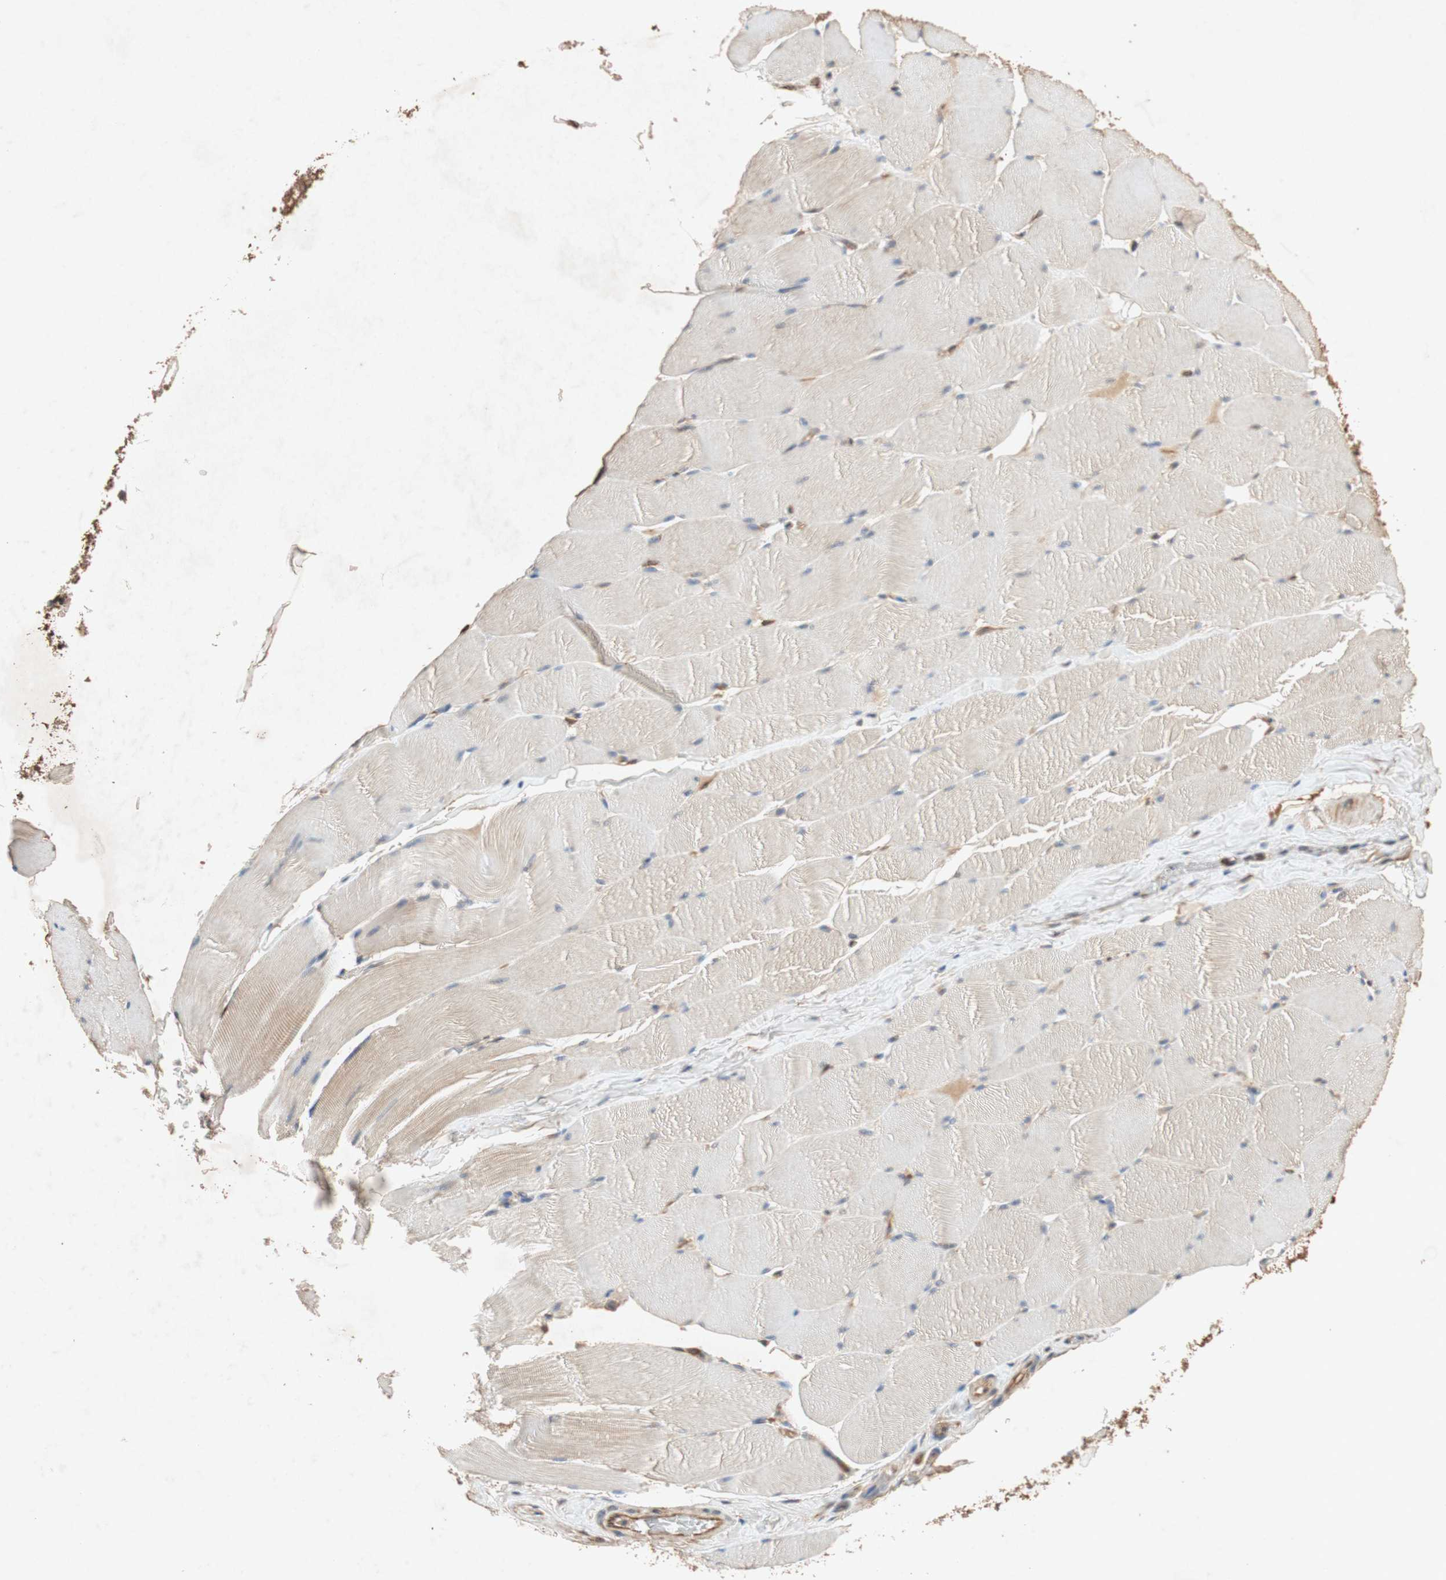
{"staining": {"intensity": "moderate", "quantity": ">75%", "location": "cytoplasmic/membranous"}, "tissue": "skeletal muscle", "cell_type": "Myocytes", "image_type": "normal", "snomed": [{"axis": "morphology", "description": "Normal tissue, NOS"}, {"axis": "topography", "description": "Skeletal muscle"}], "caption": "Human skeletal muscle stained with a brown dye displays moderate cytoplasmic/membranous positive expression in about >75% of myocytes.", "gene": "TUBB", "patient": {"sex": "male", "age": 62}}